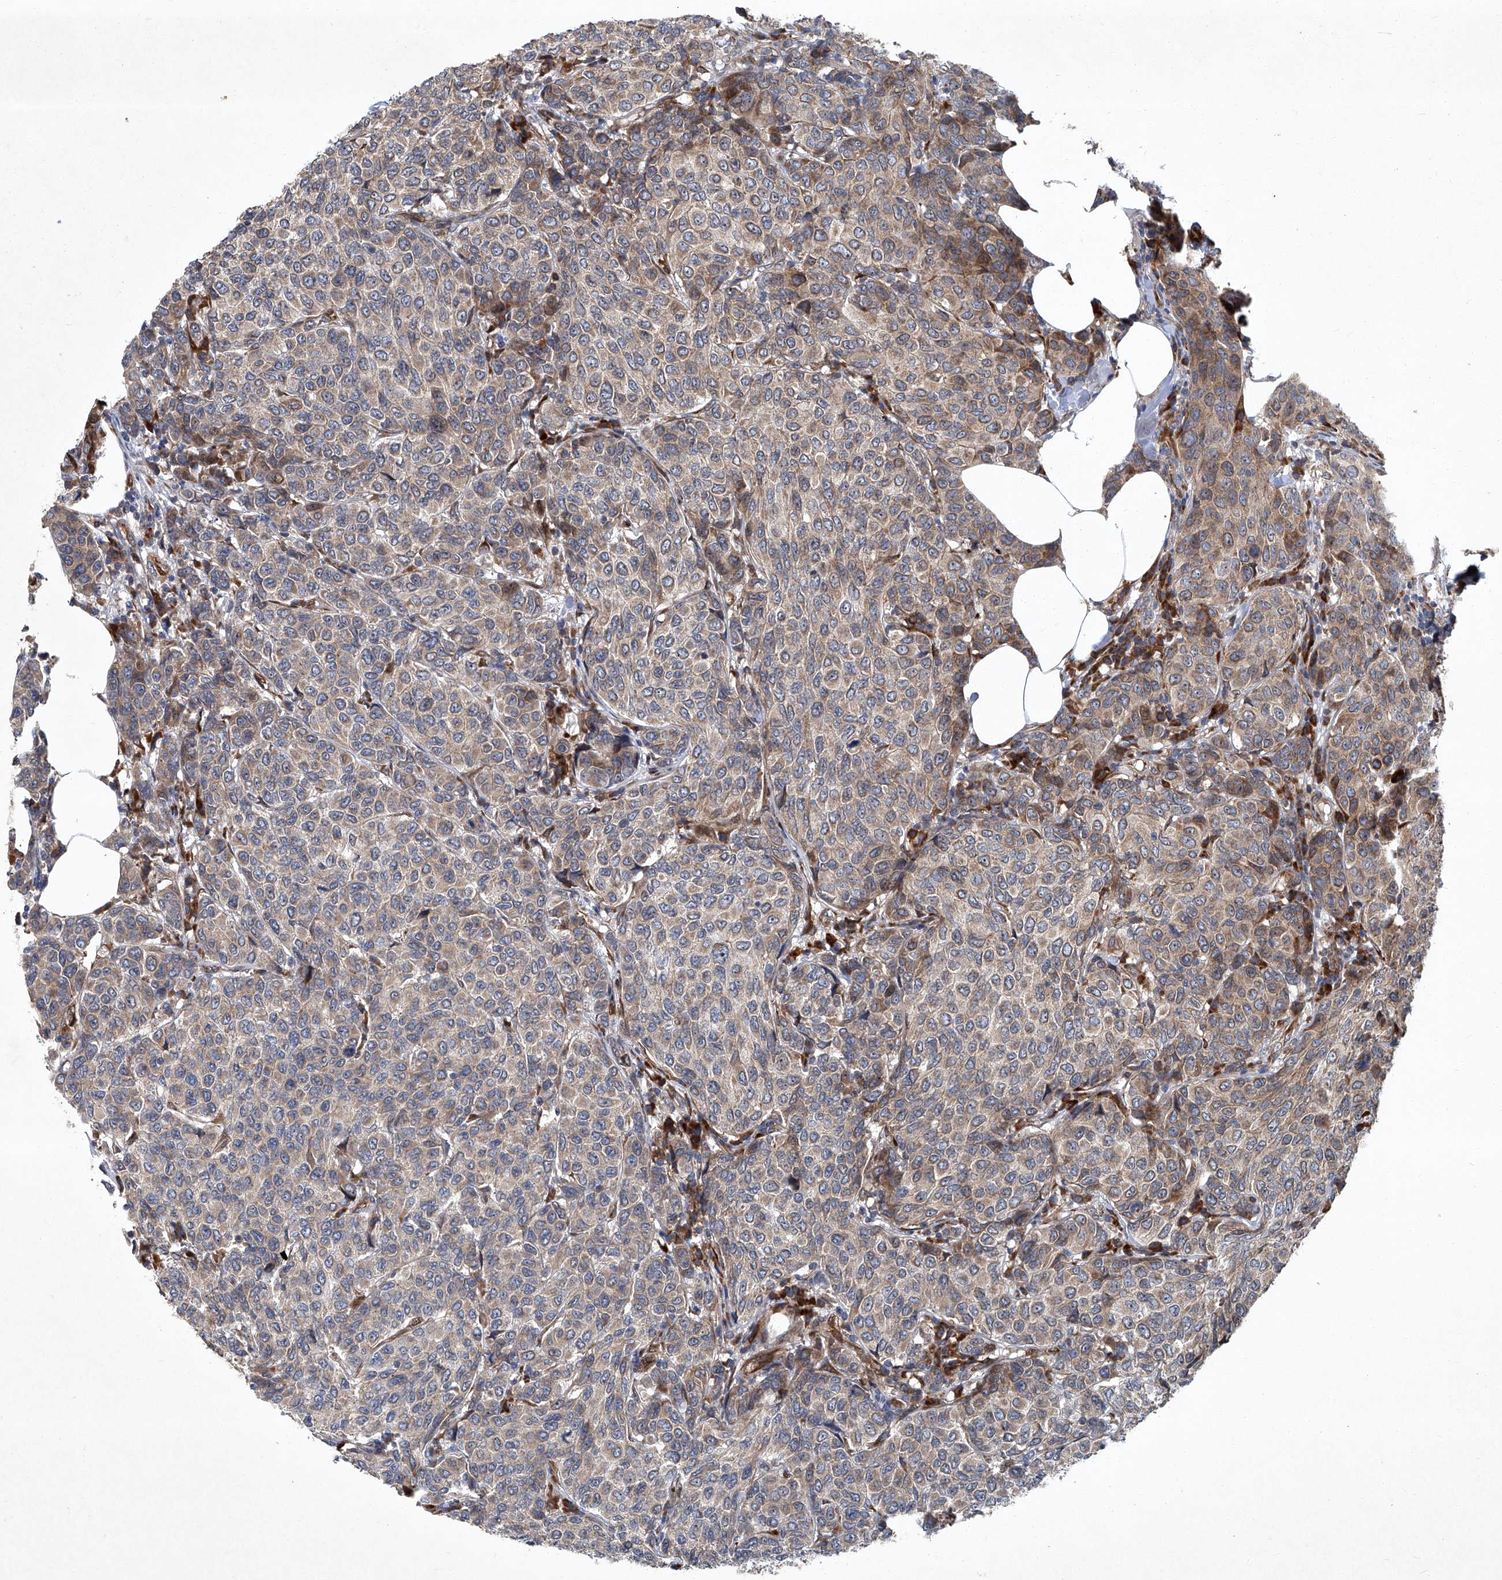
{"staining": {"intensity": "weak", "quantity": "25%-75%", "location": "cytoplasmic/membranous"}, "tissue": "breast cancer", "cell_type": "Tumor cells", "image_type": "cancer", "snomed": [{"axis": "morphology", "description": "Duct carcinoma"}, {"axis": "topography", "description": "Breast"}], "caption": "This image shows immunohistochemistry (IHC) staining of human breast cancer, with low weak cytoplasmic/membranous positivity in approximately 25%-75% of tumor cells.", "gene": "GPR132", "patient": {"sex": "female", "age": 55}}